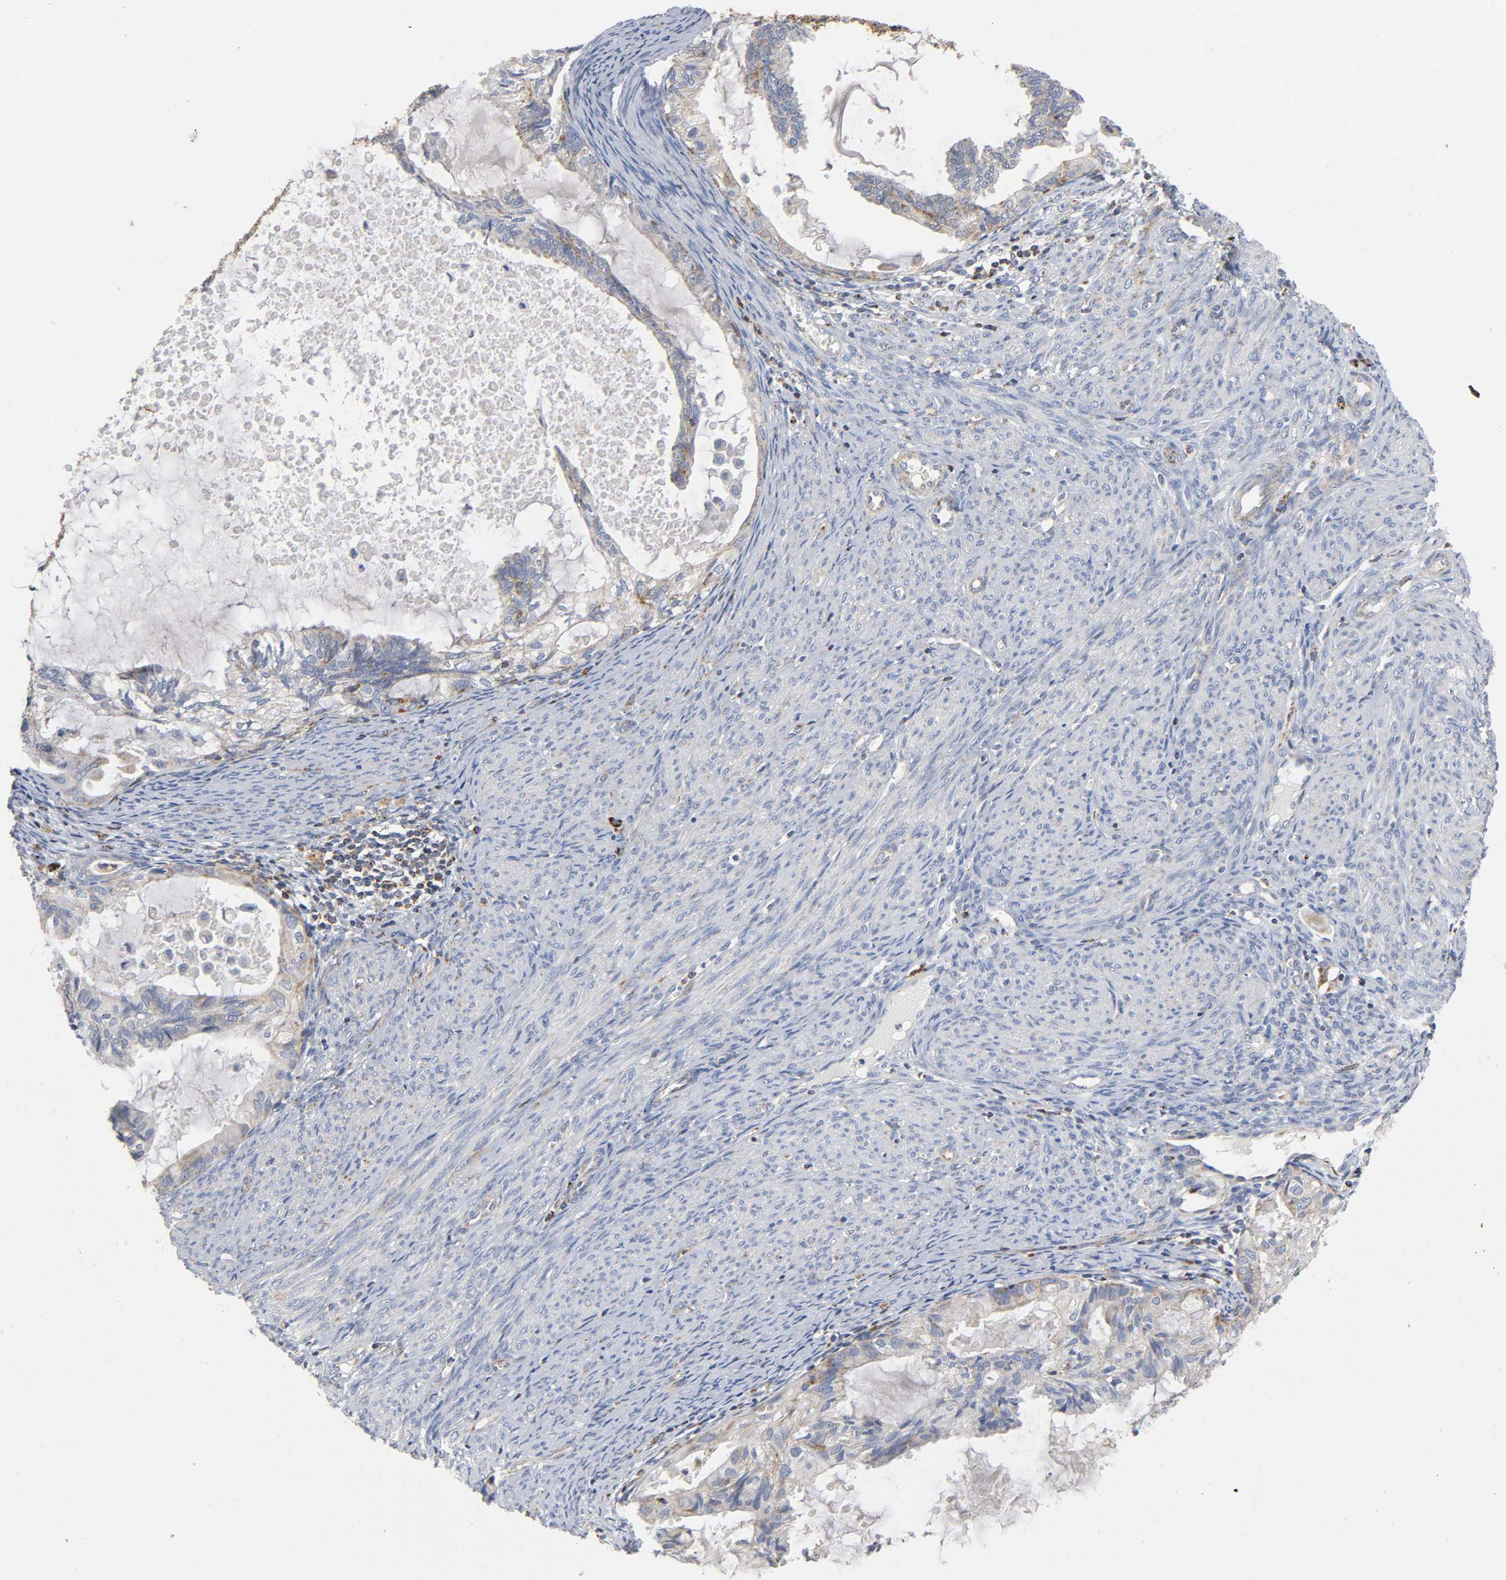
{"staining": {"intensity": "weak", "quantity": "25%-75%", "location": "cytoplasmic/membranous"}, "tissue": "cervical cancer", "cell_type": "Tumor cells", "image_type": "cancer", "snomed": [{"axis": "morphology", "description": "Normal tissue, NOS"}, {"axis": "morphology", "description": "Adenocarcinoma, NOS"}, {"axis": "topography", "description": "Cervix"}, {"axis": "topography", "description": "Endometrium"}], "caption": "A brown stain highlights weak cytoplasmic/membranous expression of a protein in cervical adenocarcinoma tumor cells. Using DAB (3,3'-diaminobenzidine) (brown) and hematoxylin (blue) stains, captured at high magnification using brightfield microscopy.", "gene": "BAK1", "patient": {"sex": "female", "age": 86}}